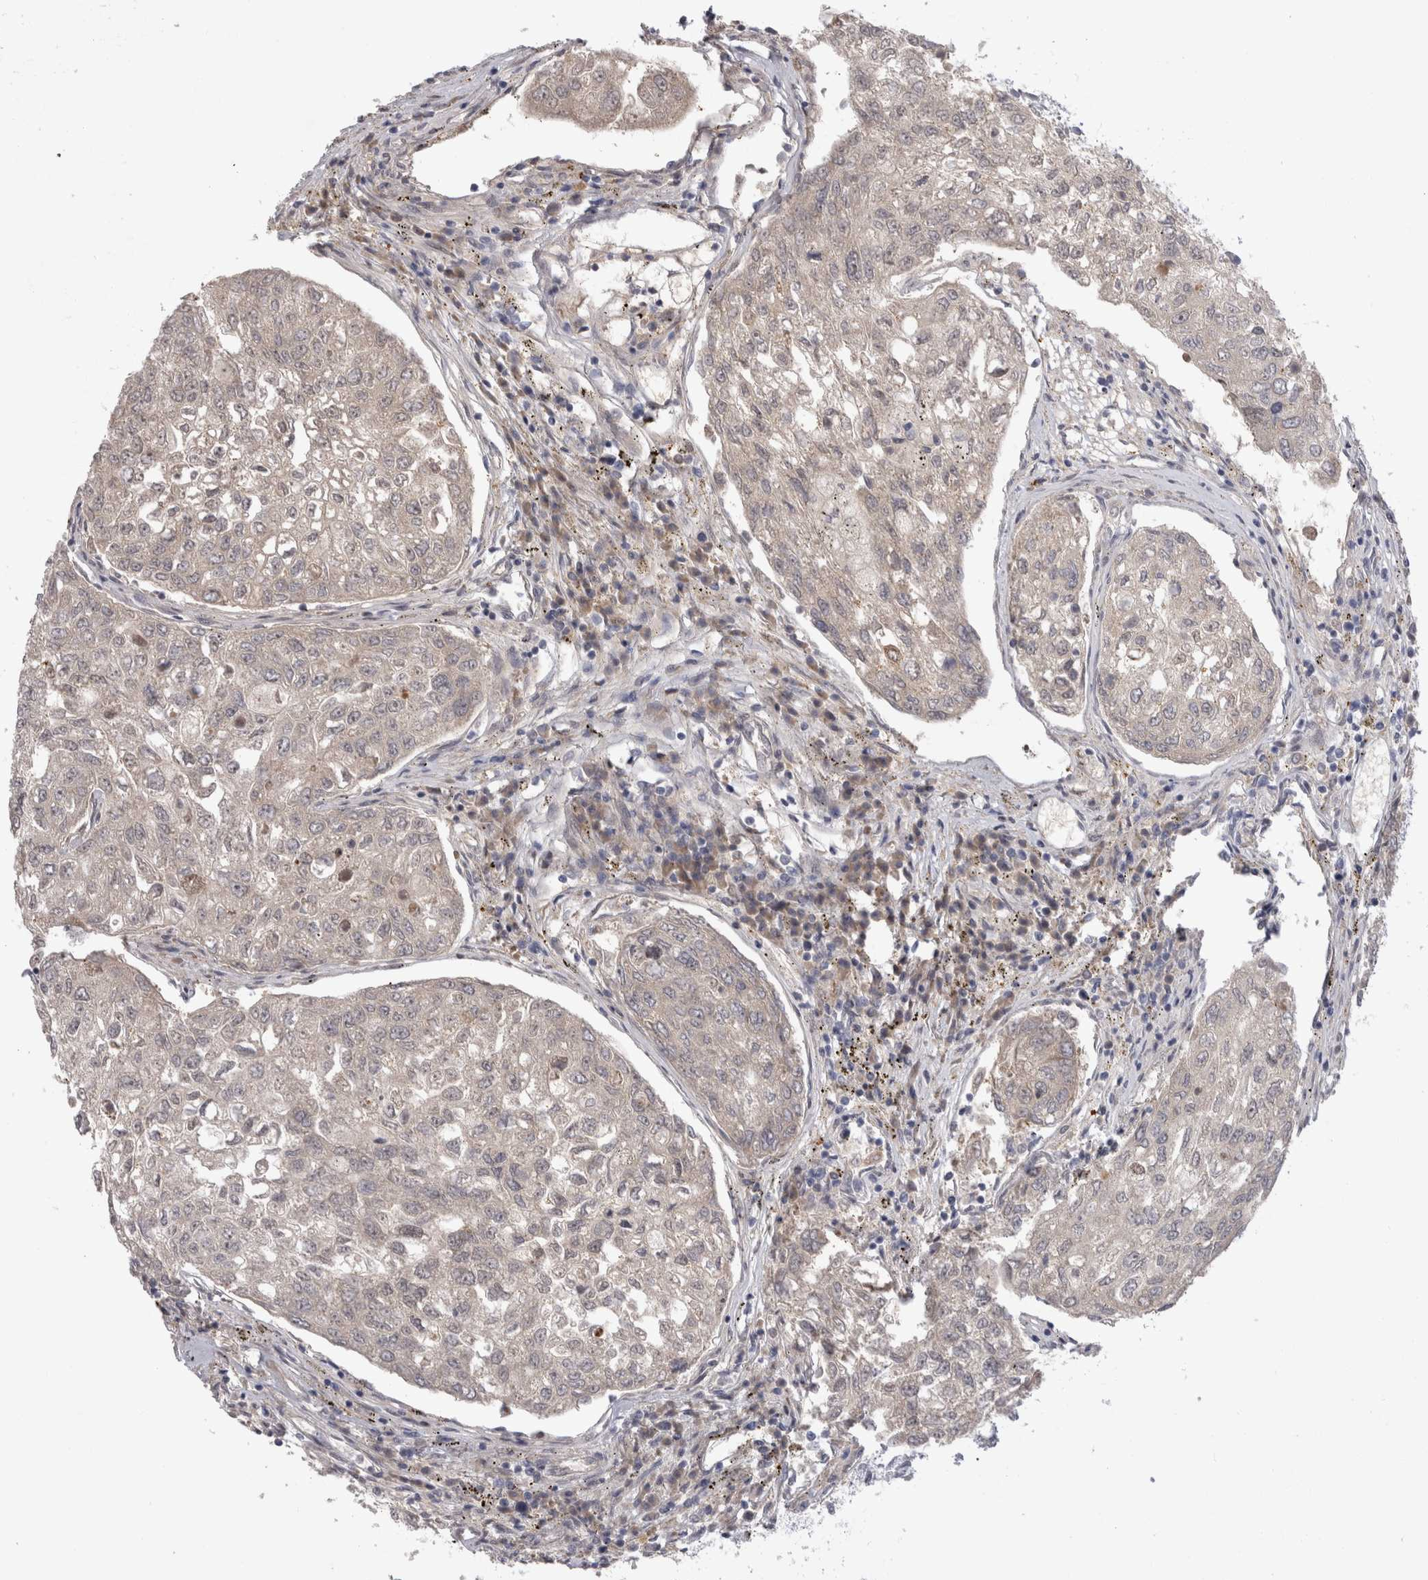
{"staining": {"intensity": "negative", "quantity": "none", "location": "none"}, "tissue": "urothelial cancer", "cell_type": "Tumor cells", "image_type": "cancer", "snomed": [{"axis": "morphology", "description": "Urothelial carcinoma, High grade"}, {"axis": "topography", "description": "Lymph node"}, {"axis": "topography", "description": "Urinary bladder"}], "caption": "Tumor cells are negative for brown protein staining in high-grade urothelial carcinoma. The staining is performed using DAB brown chromogen with nuclei counter-stained in using hematoxylin.", "gene": "ADAM2", "patient": {"sex": "male", "age": 51}}